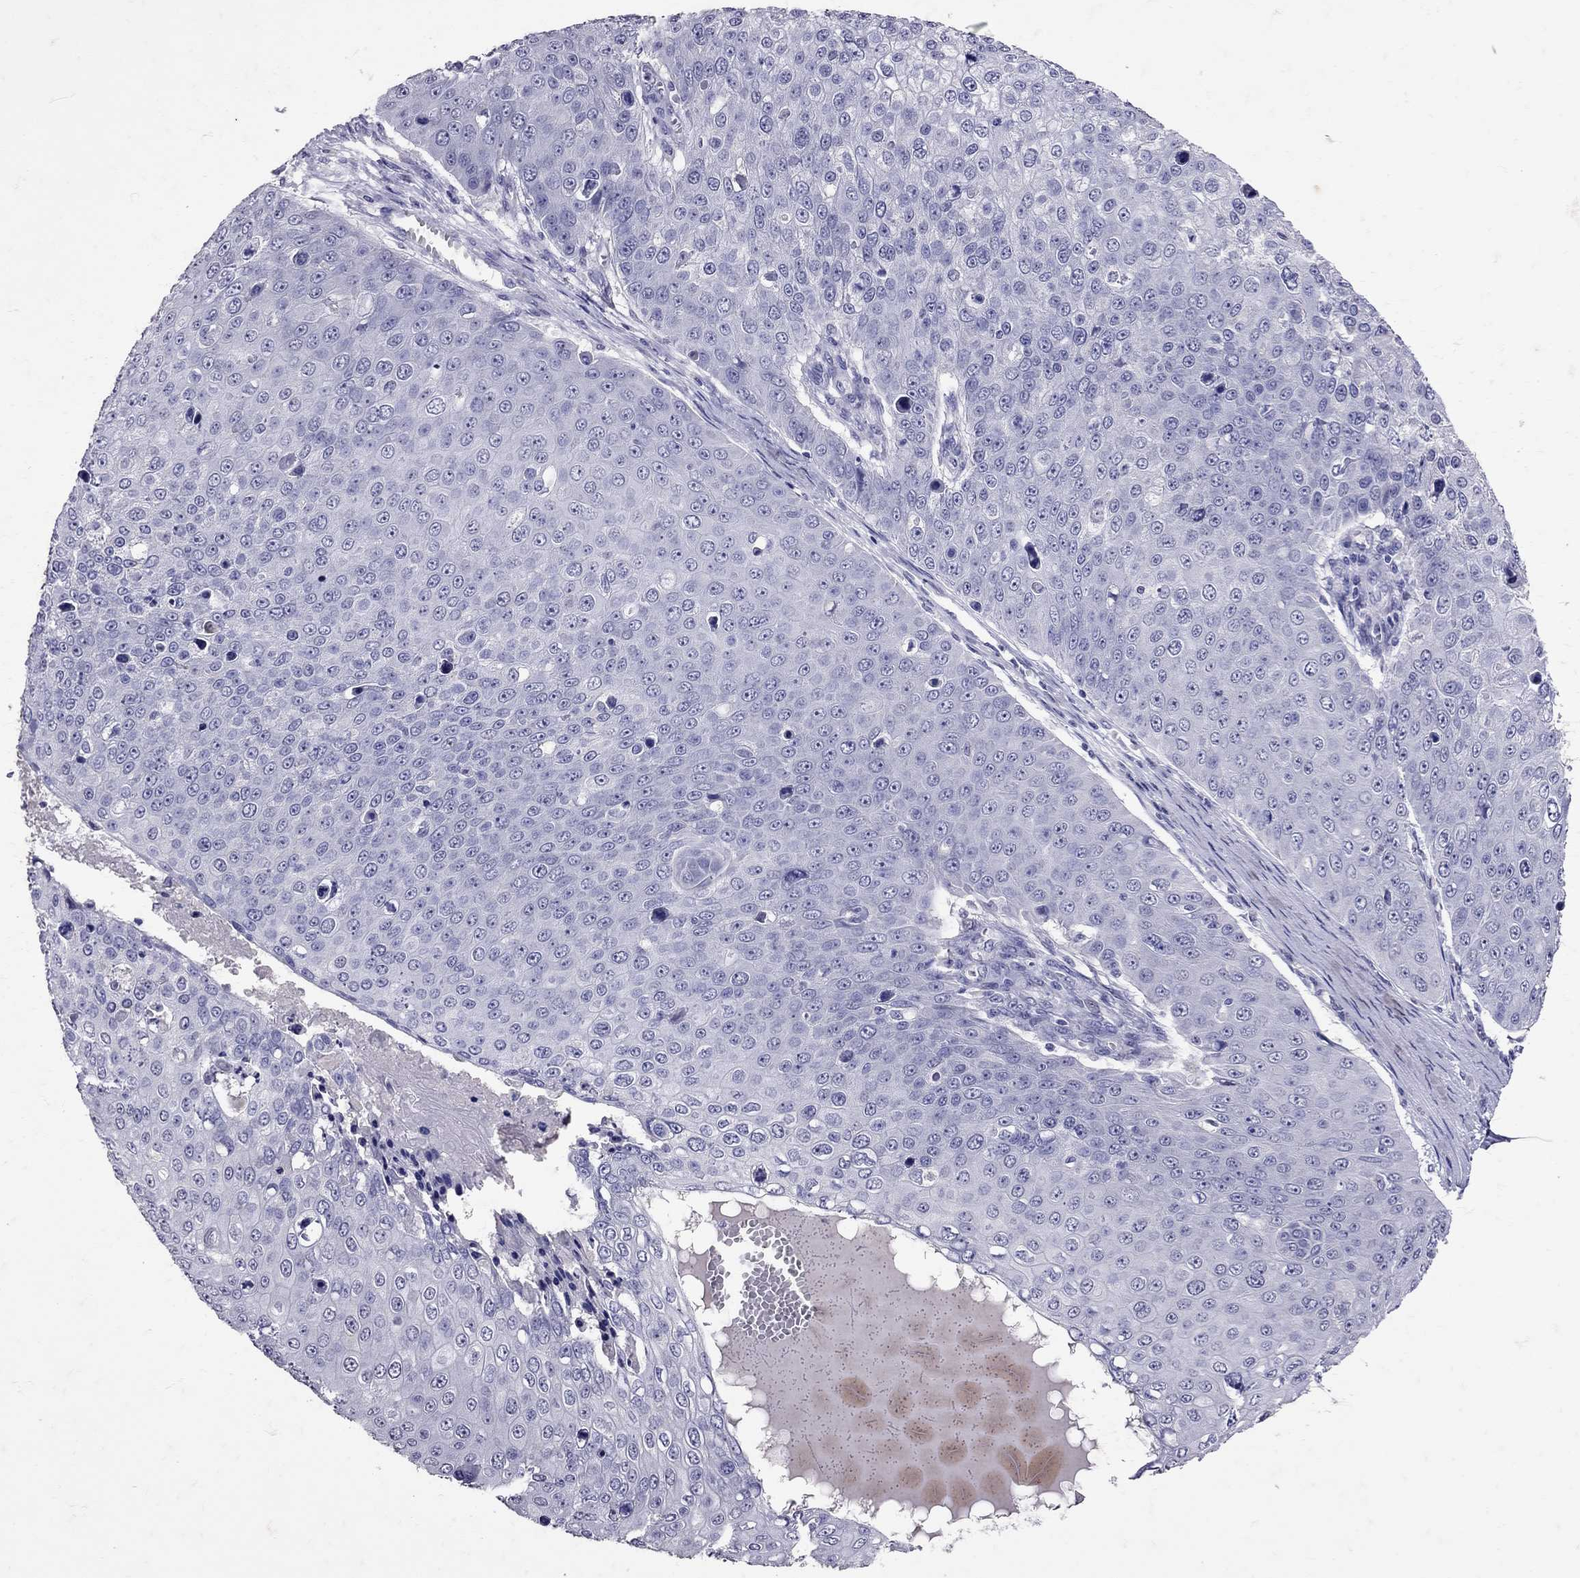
{"staining": {"intensity": "negative", "quantity": "none", "location": "none"}, "tissue": "skin cancer", "cell_type": "Tumor cells", "image_type": "cancer", "snomed": [{"axis": "morphology", "description": "Squamous cell carcinoma, NOS"}, {"axis": "topography", "description": "Skin"}], "caption": "Immunohistochemistry histopathology image of neoplastic tissue: human skin cancer (squamous cell carcinoma) stained with DAB demonstrates no significant protein expression in tumor cells.", "gene": "SST", "patient": {"sex": "male", "age": 71}}